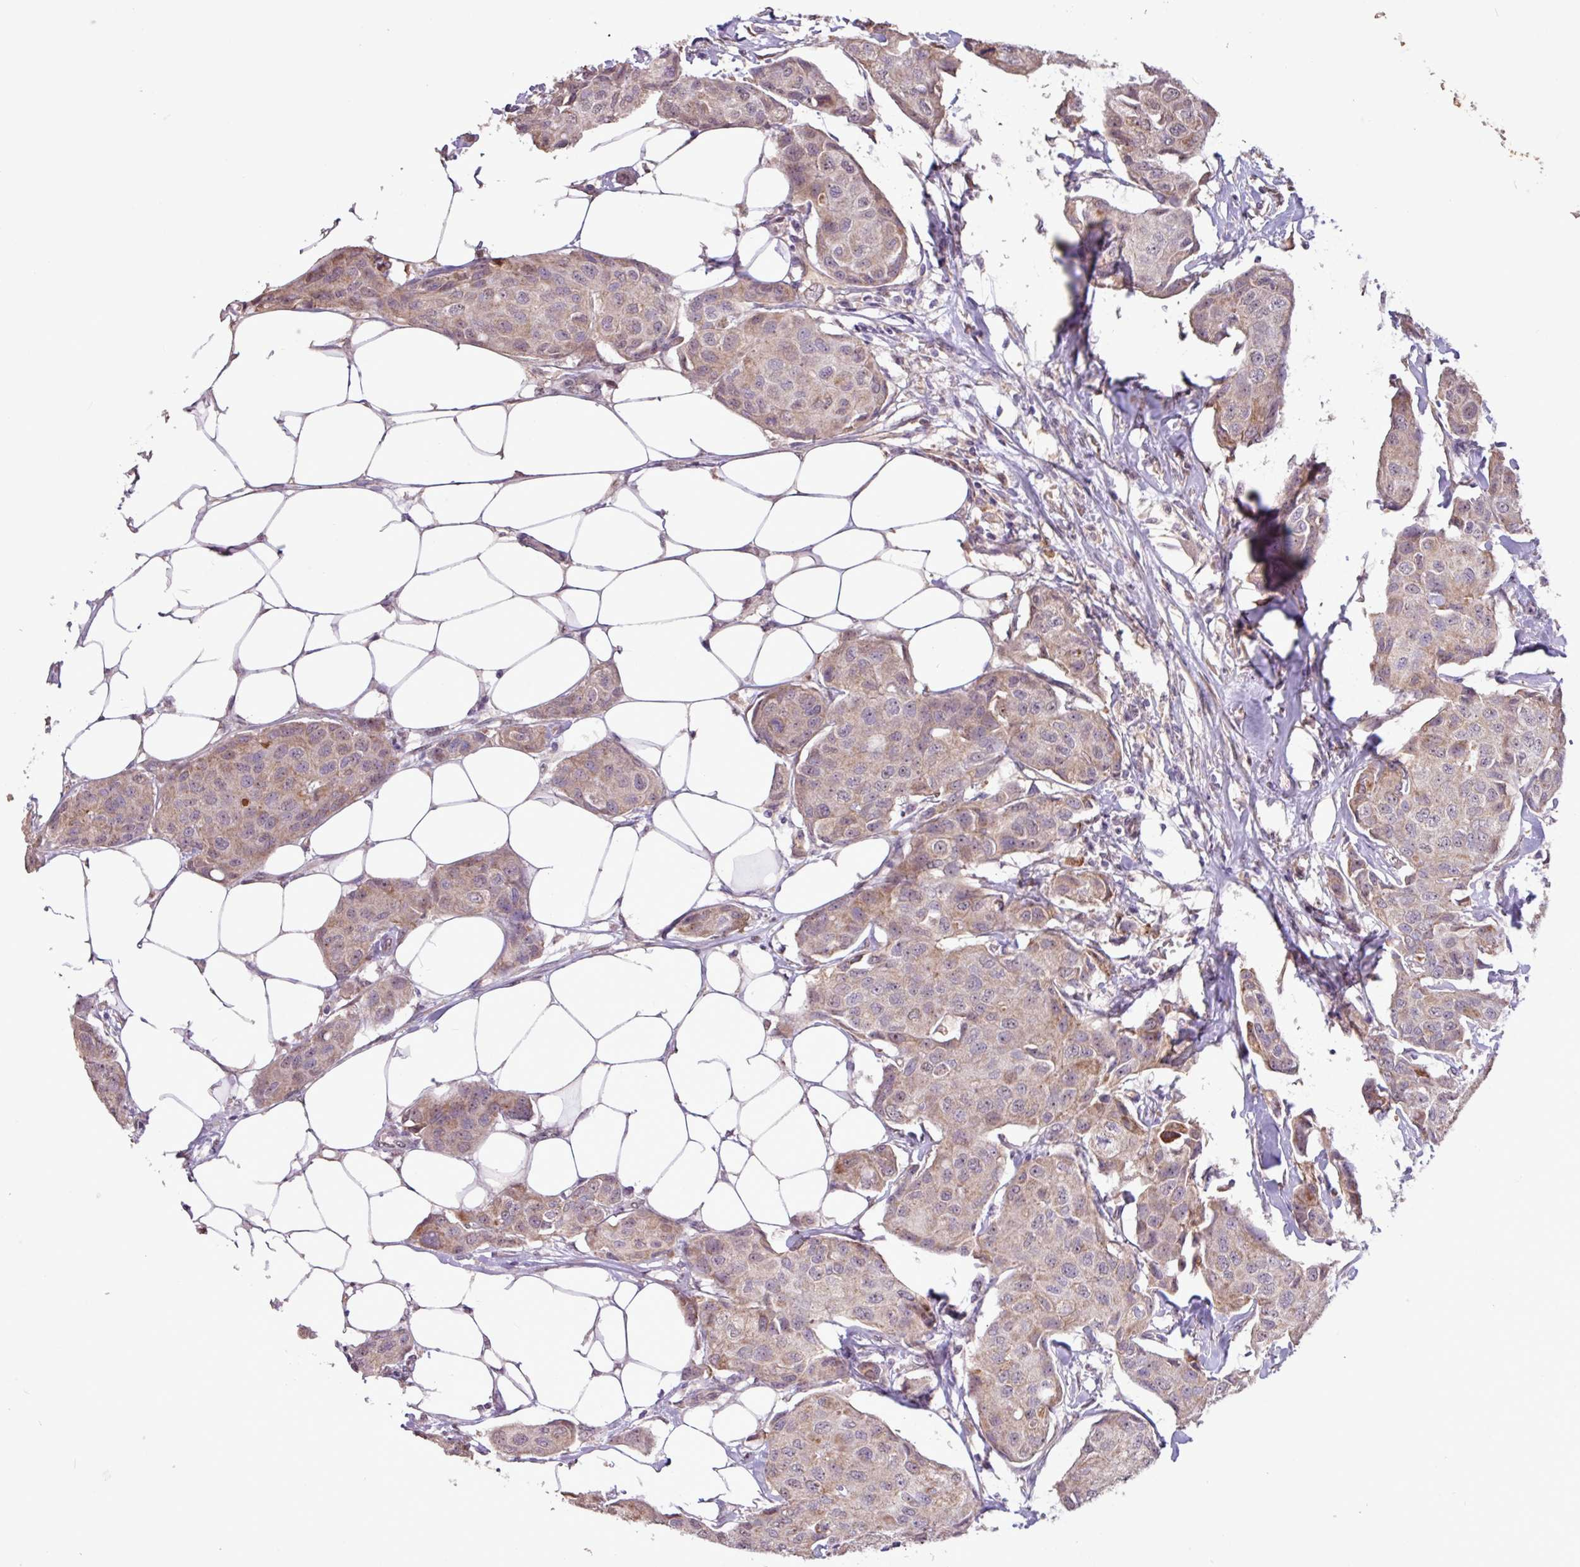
{"staining": {"intensity": "weak", "quantity": "25%-75%", "location": "cytoplasmic/membranous"}, "tissue": "breast cancer", "cell_type": "Tumor cells", "image_type": "cancer", "snomed": [{"axis": "morphology", "description": "Duct carcinoma"}, {"axis": "topography", "description": "Breast"}, {"axis": "topography", "description": "Lymph node"}], "caption": "Weak cytoplasmic/membranous protein staining is present in approximately 25%-75% of tumor cells in breast infiltrating ductal carcinoma.", "gene": "L3MBTL3", "patient": {"sex": "female", "age": 80}}